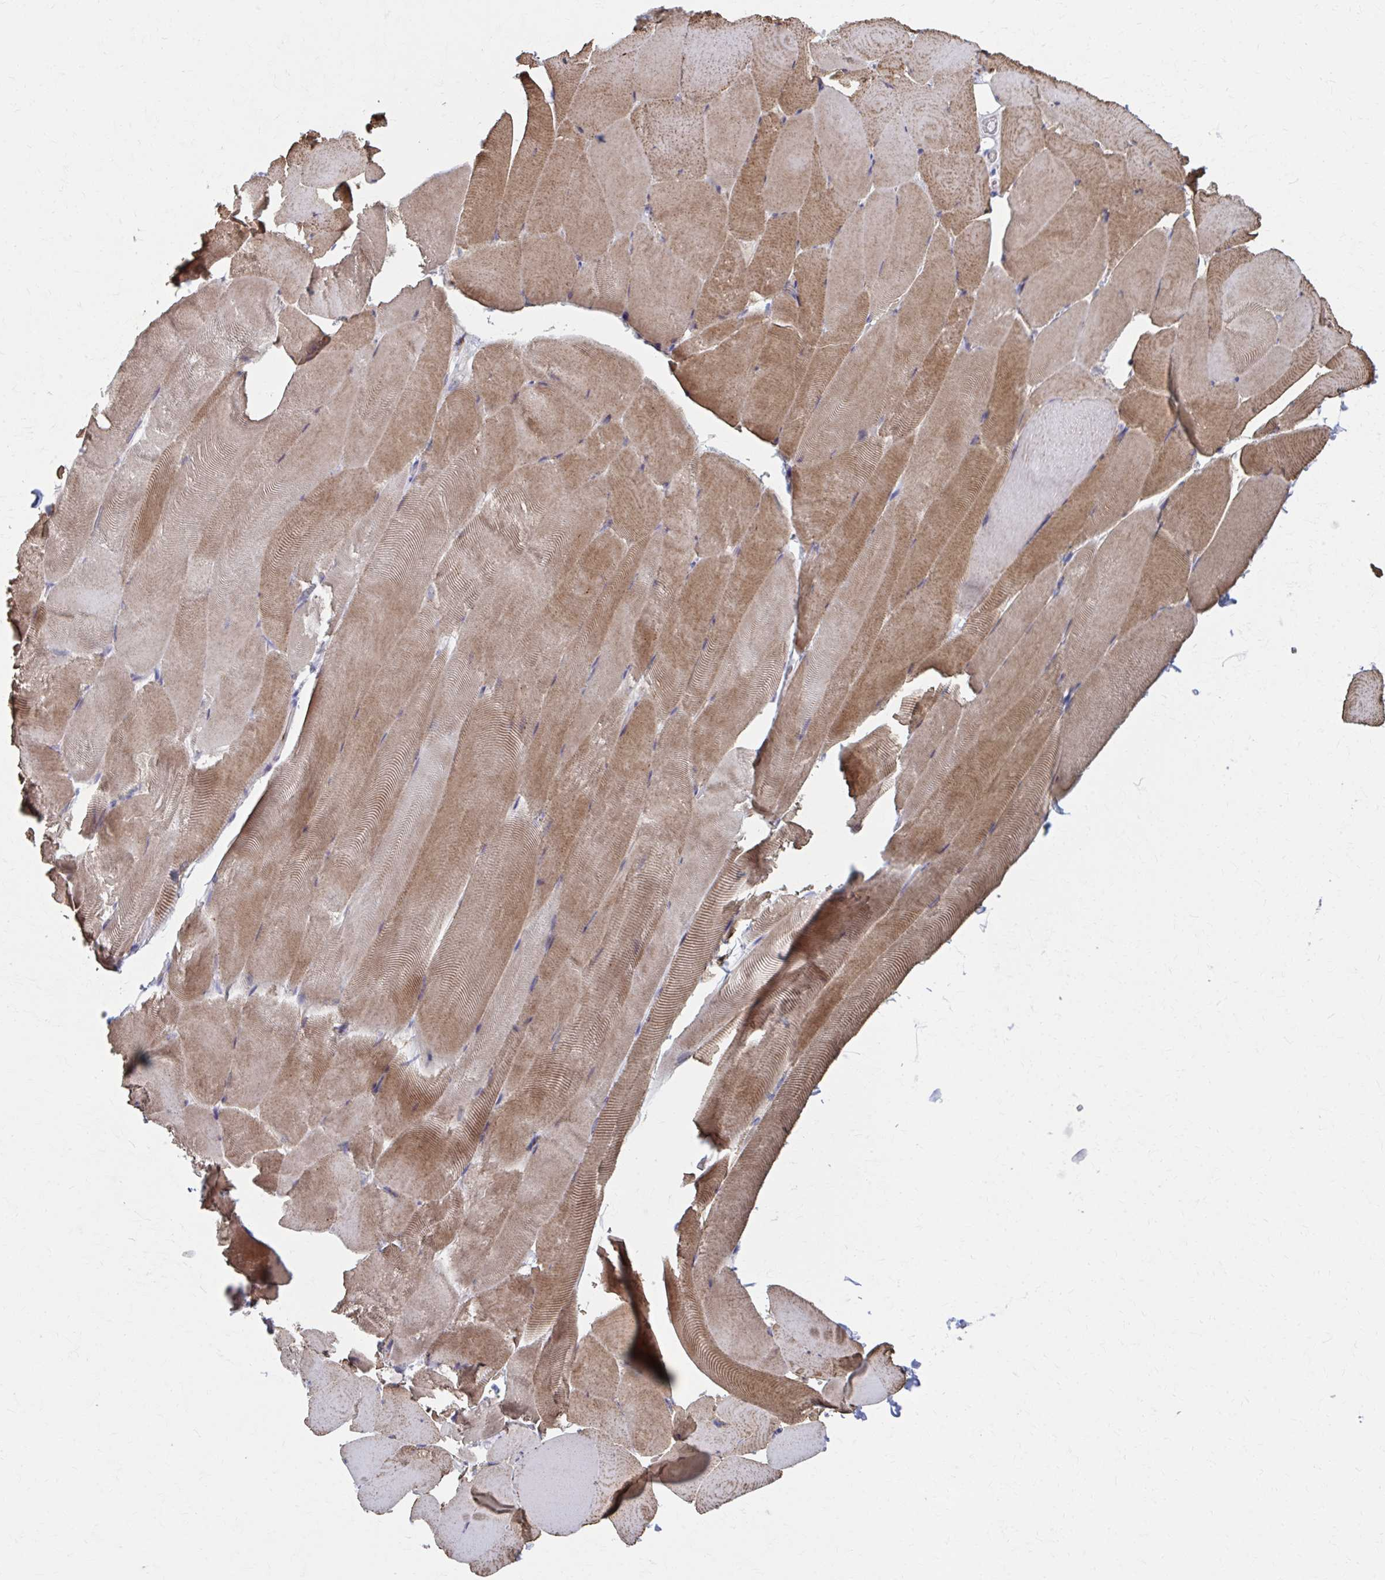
{"staining": {"intensity": "moderate", "quantity": ">75%", "location": "cytoplasmic/membranous"}, "tissue": "skeletal muscle", "cell_type": "Myocytes", "image_type": "normal", "snomed": [{"axis": "morphology", "description": "Normal tissue, NOS"}, {"axis": "topography", "description": "Skeletal muscle"}], "caption": "Brown immunohistochemical staining in benign human skeletal muscle reveals moderate cytoplasmic/membranous expression in about >75% of myocytes. Immunohistochemistry (ihc) stains the protein of interest in brown and the nuclei are stained blue.", "gene": "ABHD16B", "patient": {"sex": "female", "age": 64}}